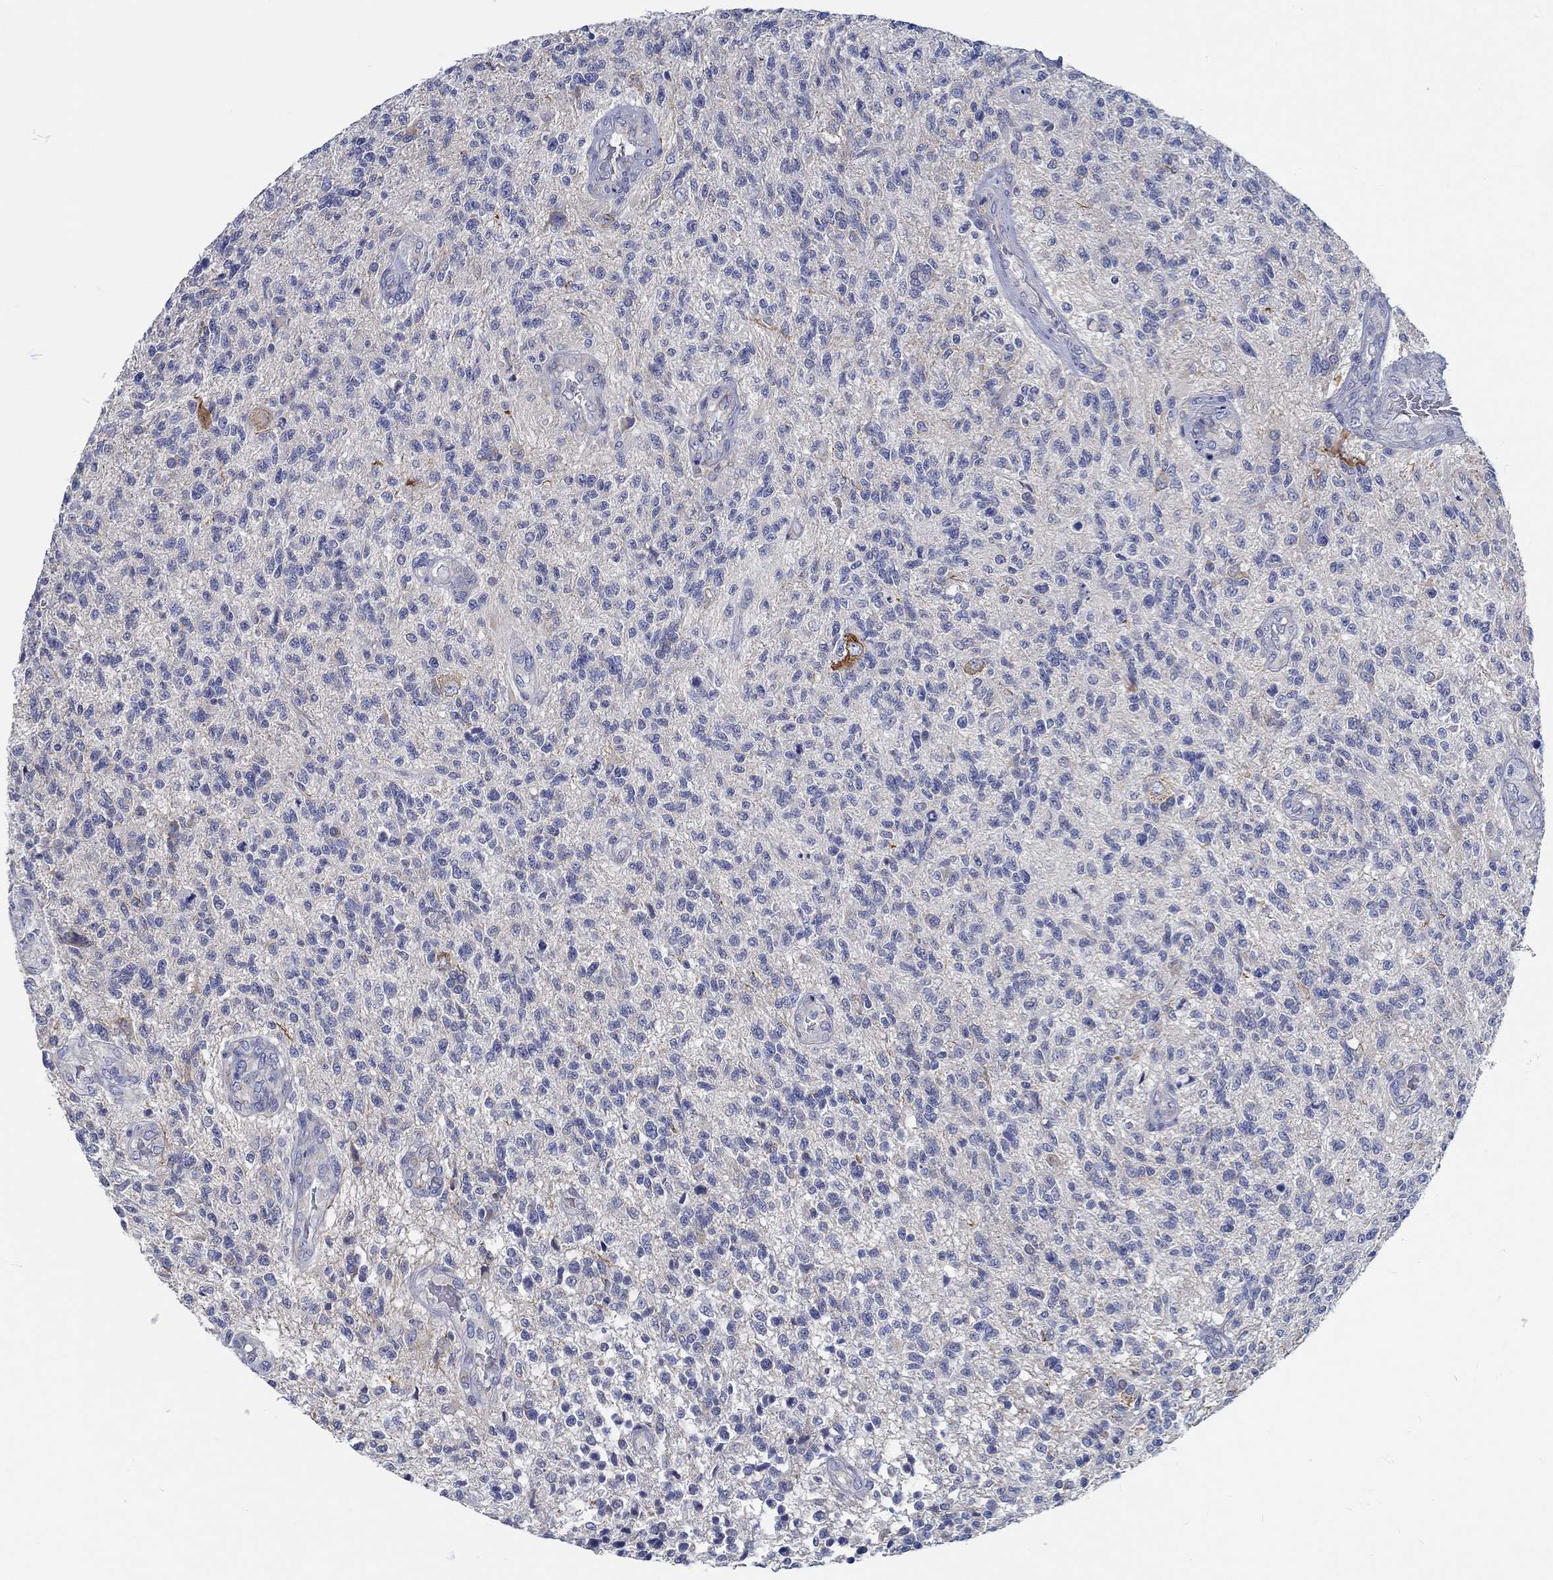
{"staining": {"intensity": "moderate", "quantity": "<25%", "location": "cytoplasmic/membranous"}, "tissue": "glioma", "cell_type": "Tumor cells", "image_type": "cancer", "snomed": [{"axis": "morphology", "description": "Glioma, malignant, High grade"}, {"axis": "topography", "description": "Brain"}], "caption": "The immunohistochemical stain labels moderate cytoplasmic/membranous positivity in tumor cells of malignant high-grade glioma tissue. The staining was performed using DAB (3,3'-diaminobenzidine) to visualize the protein expression in brown, while the nuclei were stained in blue with hematoxylin (Magnification: 20x).", "gene": "MYBPC1", "patient": {"sex": "male", "age": 56}}